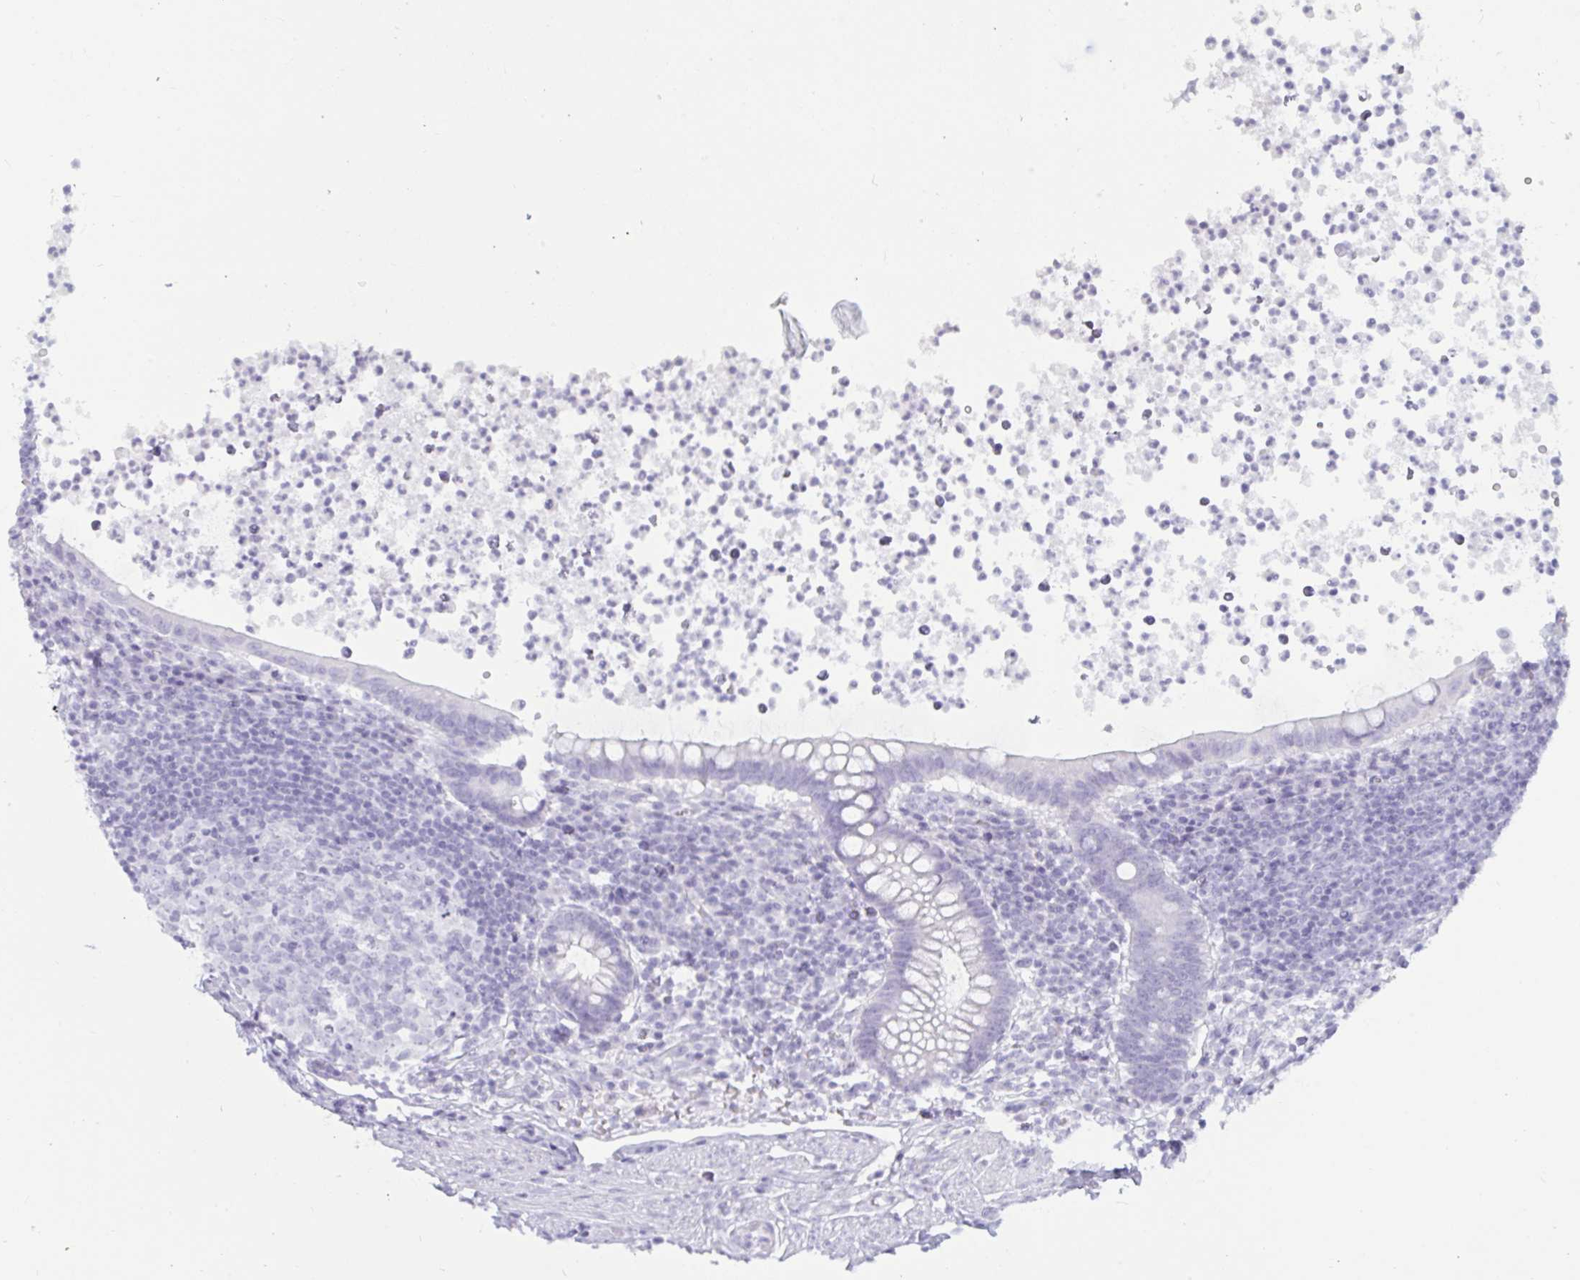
{"staining": {"intensity": "negative", "quantity": "none", "location": "none"}, "tissue": "appendix", "cell_type": "Glandular cells", "image_type": "normal", "snomed": [{"axis": "morphology", "description": "Normal tissue, NOS"}, {"axis": "topography", "description": "Appendix"}], "caption": "This is an immunohistochemistry (IHC) micrograph of benign appendix. There is no positivity in glandular cells.", "gene": "BBS10", "patient": {"sex": "female", "age": 56}}